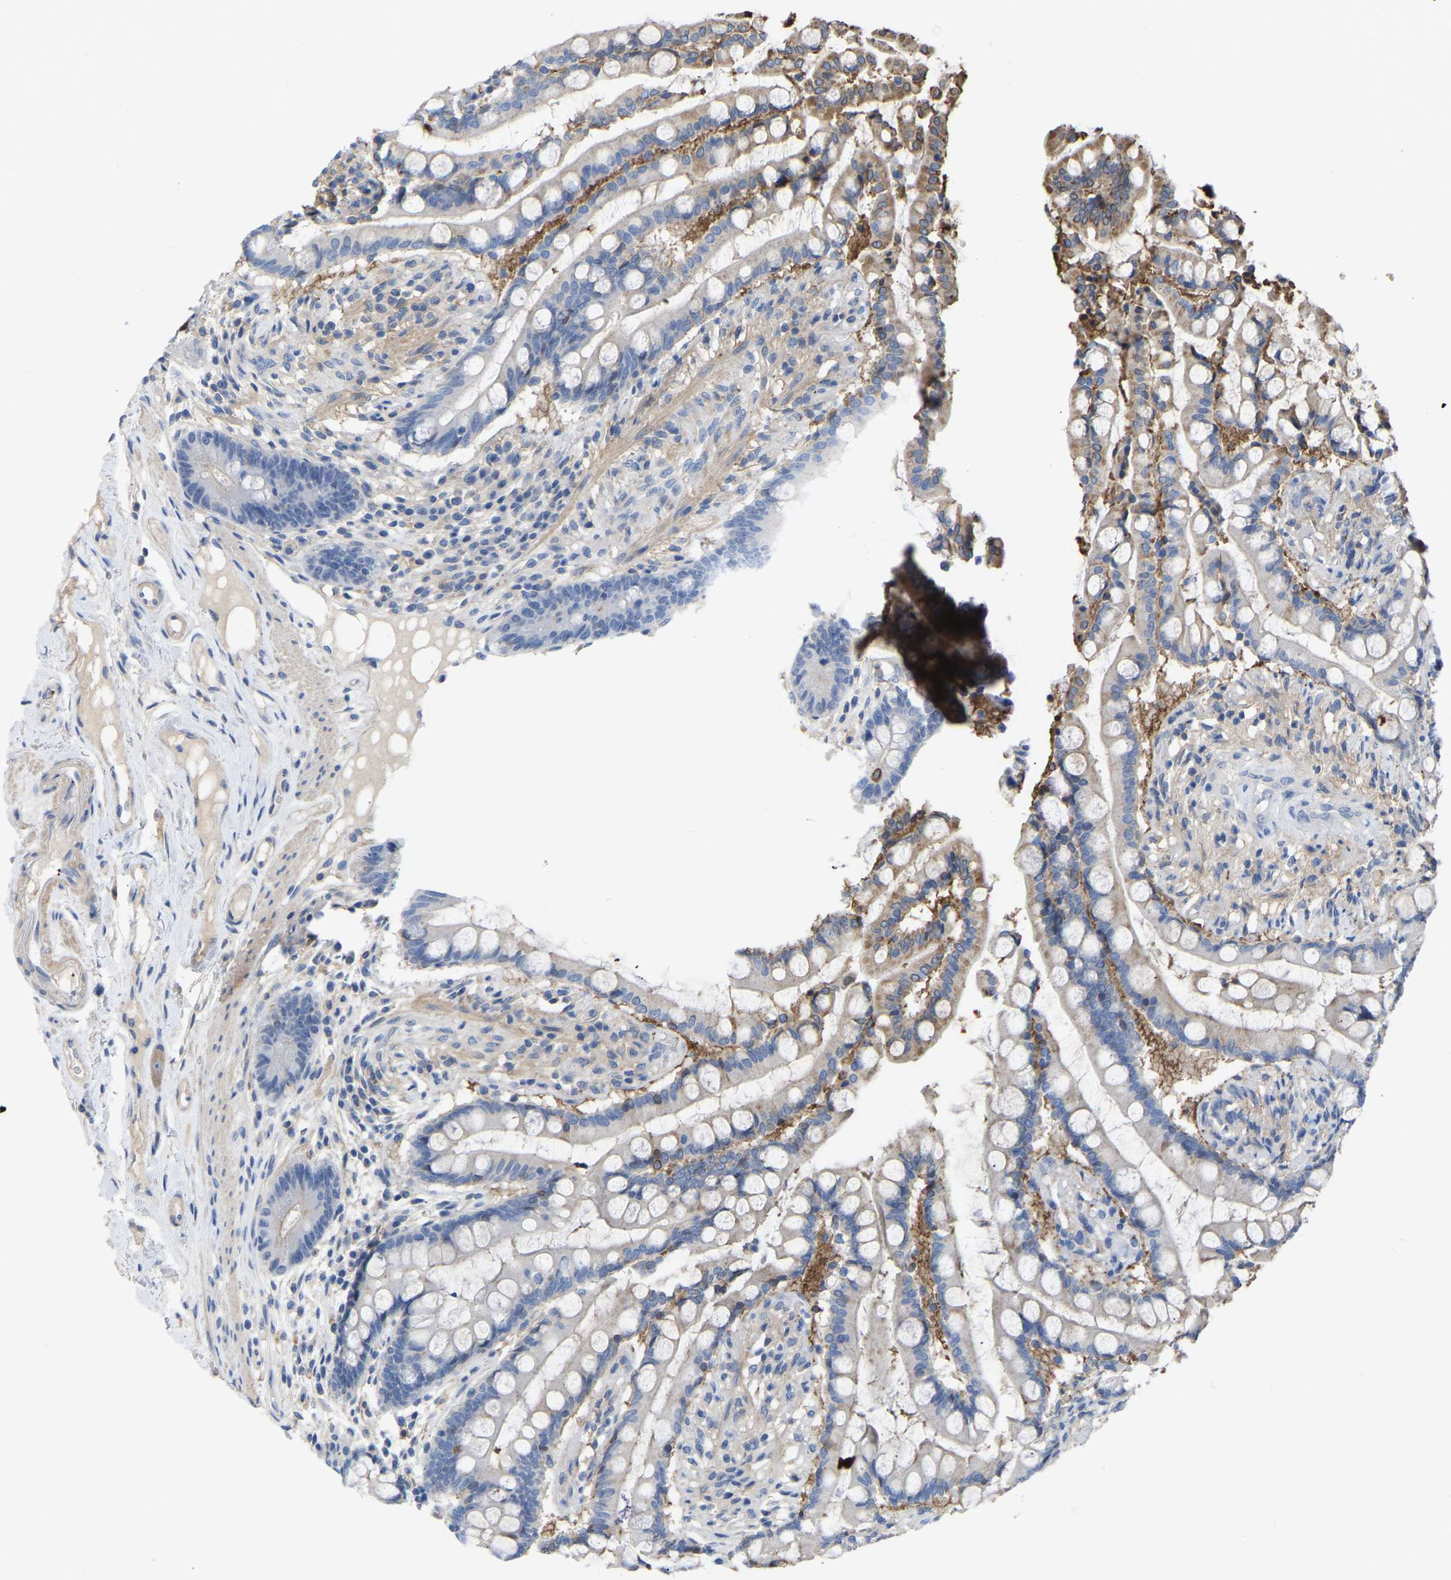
{"staining": {"intensity": "negative", "quantity": "none", "location": "none"}, "tissue": "colon", "cell_type": "Endothelial cells", "image_type": "normal", "snomed": [{"axis": "morphology", "description": "Normal tissue, NOS"}, {"axis": "topography", "description": "Colon"}], "caption": "IHC of benign human colon demonstrates no expression in endothelial cells.", "gene": "ZNF449", "patient": {"sex": "male", "age": 73}}